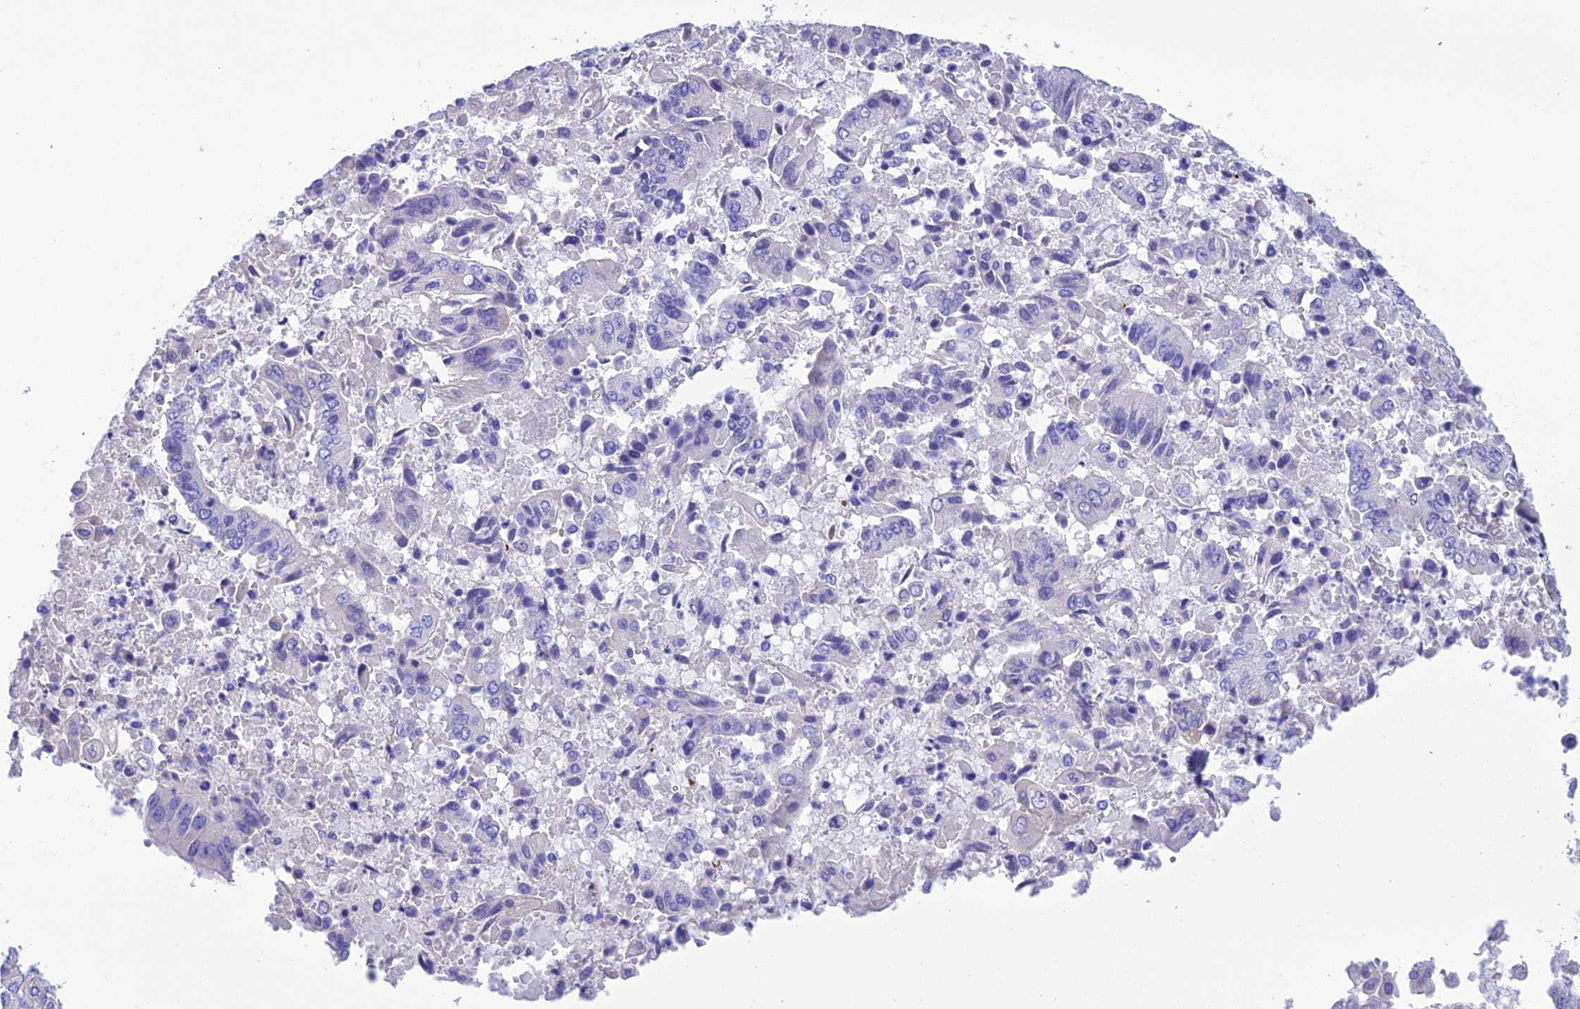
{"staining": {"intensity": "negative", "quantity": "none", "location": "none"}, "tissue": "pancreatic cancer", "cell_type": "Tumor cells", "image_type": "cancer", "snomed": [{"axis": "morphology", "description": "Adenocarcinoma, NOS"}, {"axis": "topography", "description": "Pancreas"}], "caption": "High magnification brightfield microscopy of pancreatic adenocarcinoma stained with DAB (brown) and counterstained with hematoxylin (blue): tumor cells show no significant expression.", "gene": "FRA10AC1", "patient": {"sex": "female", "age": 77}}